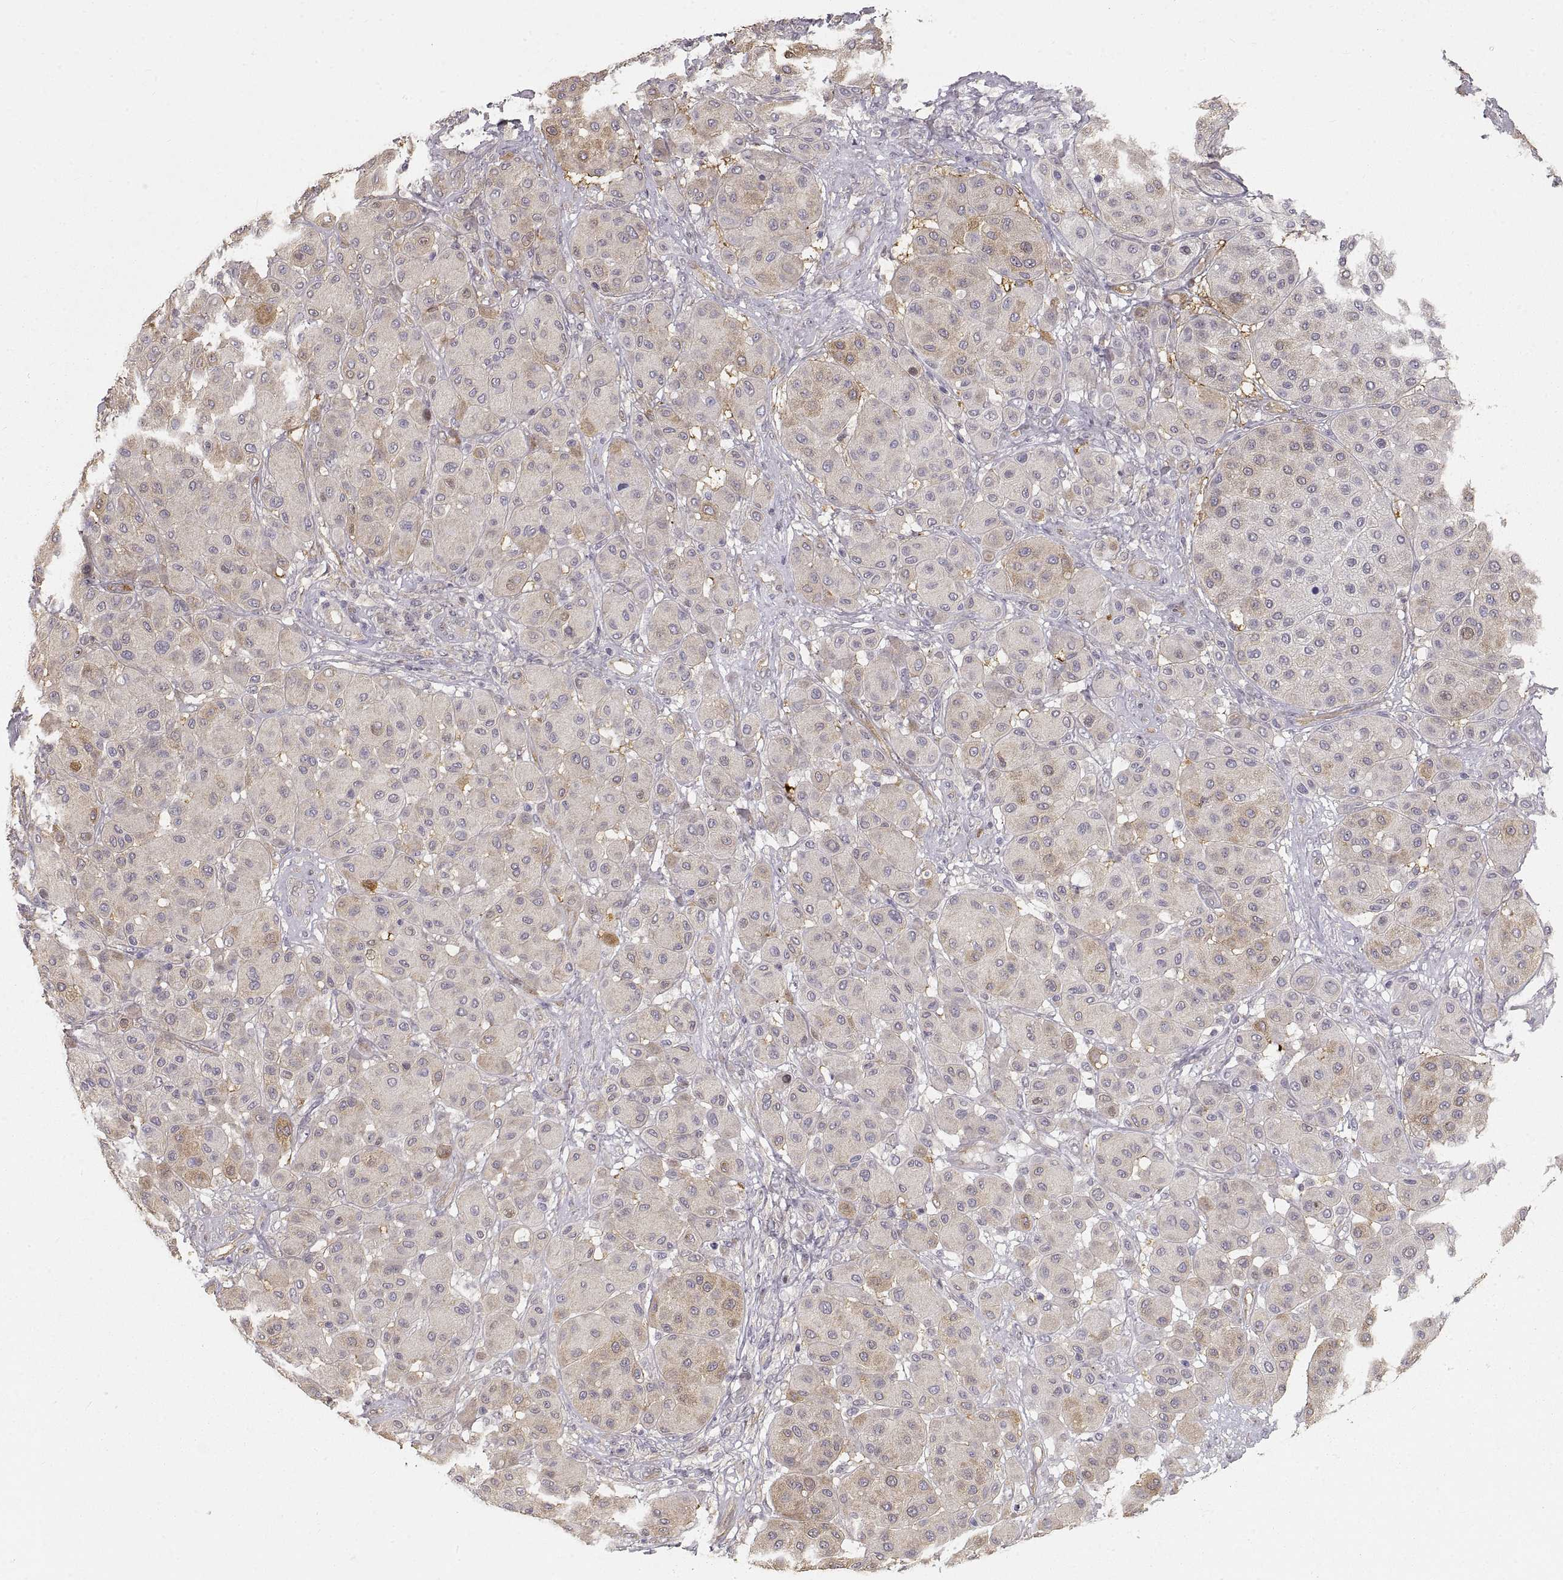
{"staining": {"intensity": "moderate", "quantity": "<25%", "location": "cytoplasmic/membranous"}, "tissue": "melanoma", "cell_type": "Tumor cells", "image_type": "cancer", "snomed": [{"axis": "morphology", "description": "Malignant melanoma, Metastatic site"}, {"axis": "topography", "description": "Smooth muscle"}], "caption": "A brown stain shows moderate cytoplasmic/membranous expression of a protein in melanoma tumor cells.", "gene": "HSP90AB1", "patient": {"sex": "male", "age": 41}}